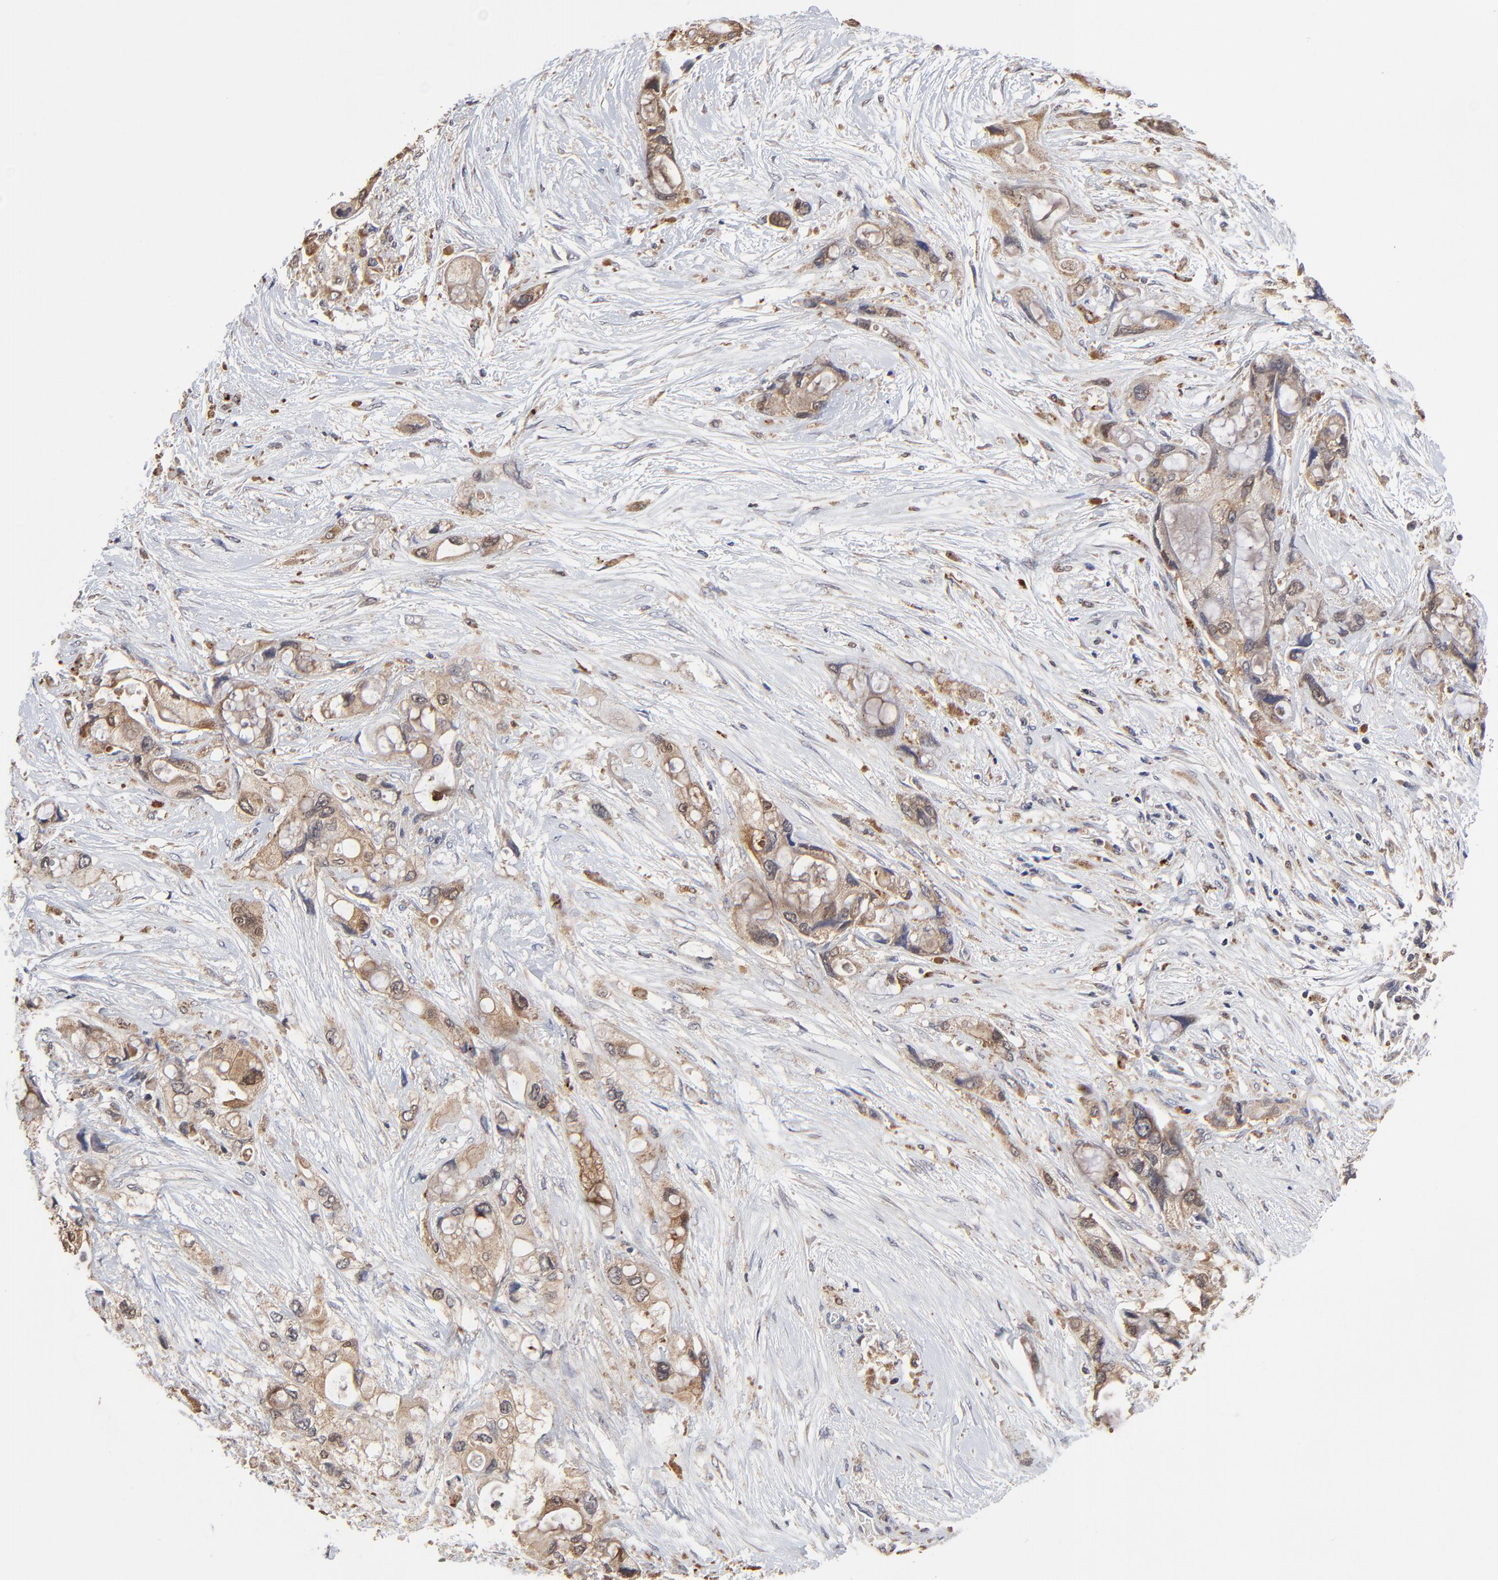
{"staining": {"intensity": "moderate", "quantity": ">75%", "location": "cytoplasmic/membranous"}, "tissue": "pancreatic cancer", "cell_type": "Tumor cells", "image_type": "cancer", "snomed": [{"axis": "morphology", "description": "Adenocarcinoma, NOS"}, {"axis": "topography", "description": "Pancreas"}], "caption": "A high-resolution photomicrograph shows immunohistochemistry (IHC) staining of adenocarcinoma (pancreatic), which demonstrates moderate cytoplasmic/membranous positivity in about >75% of tumor cells. (Stains: DAB (3,3'-diaminobenzidine) in brown, nuclei in blue, Microscopy: brightfield microscopy at high magnification).", "gene": "LGALS3", "patient": {"sex": "female", "age": 59}}